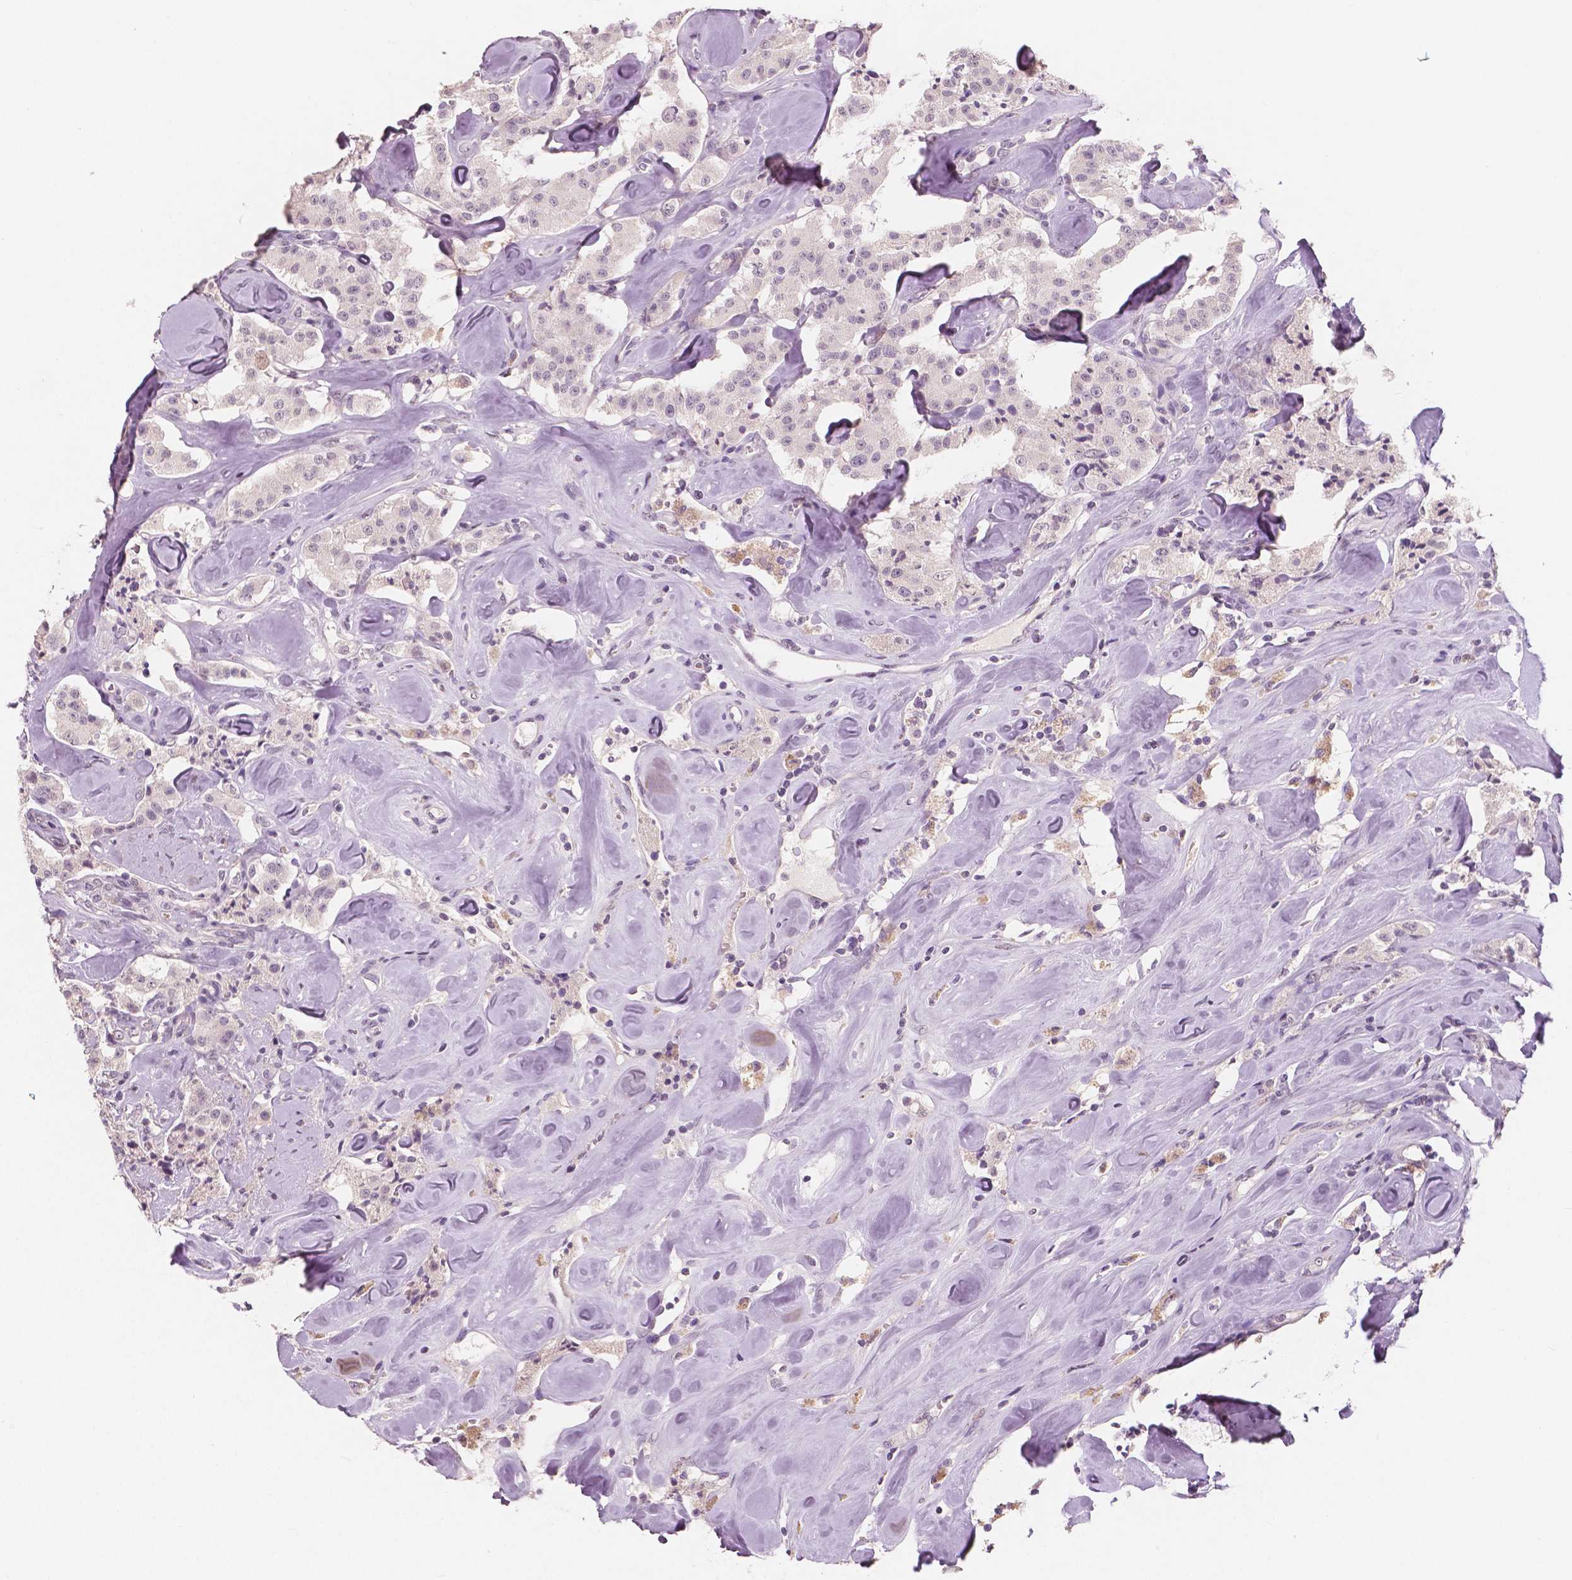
{"staining": {"intensity": "negative", "quantity": "none", "location": "none"}, "tissue": "carcinoid", "cell_type": "Tumor cells", "image_type": "cancer", "snomed": [{"axis": "morphology", "description": "Carcinoid, malignant, NOS"}, {"axis": "topography", "description": "Pancreas"}], "caption": "Micrograph shows no significant protein positivity in tumor cells of carcinoid (malignant).", "gene": "RNASE7", "patient": {"sex": "male", "age": 41}}